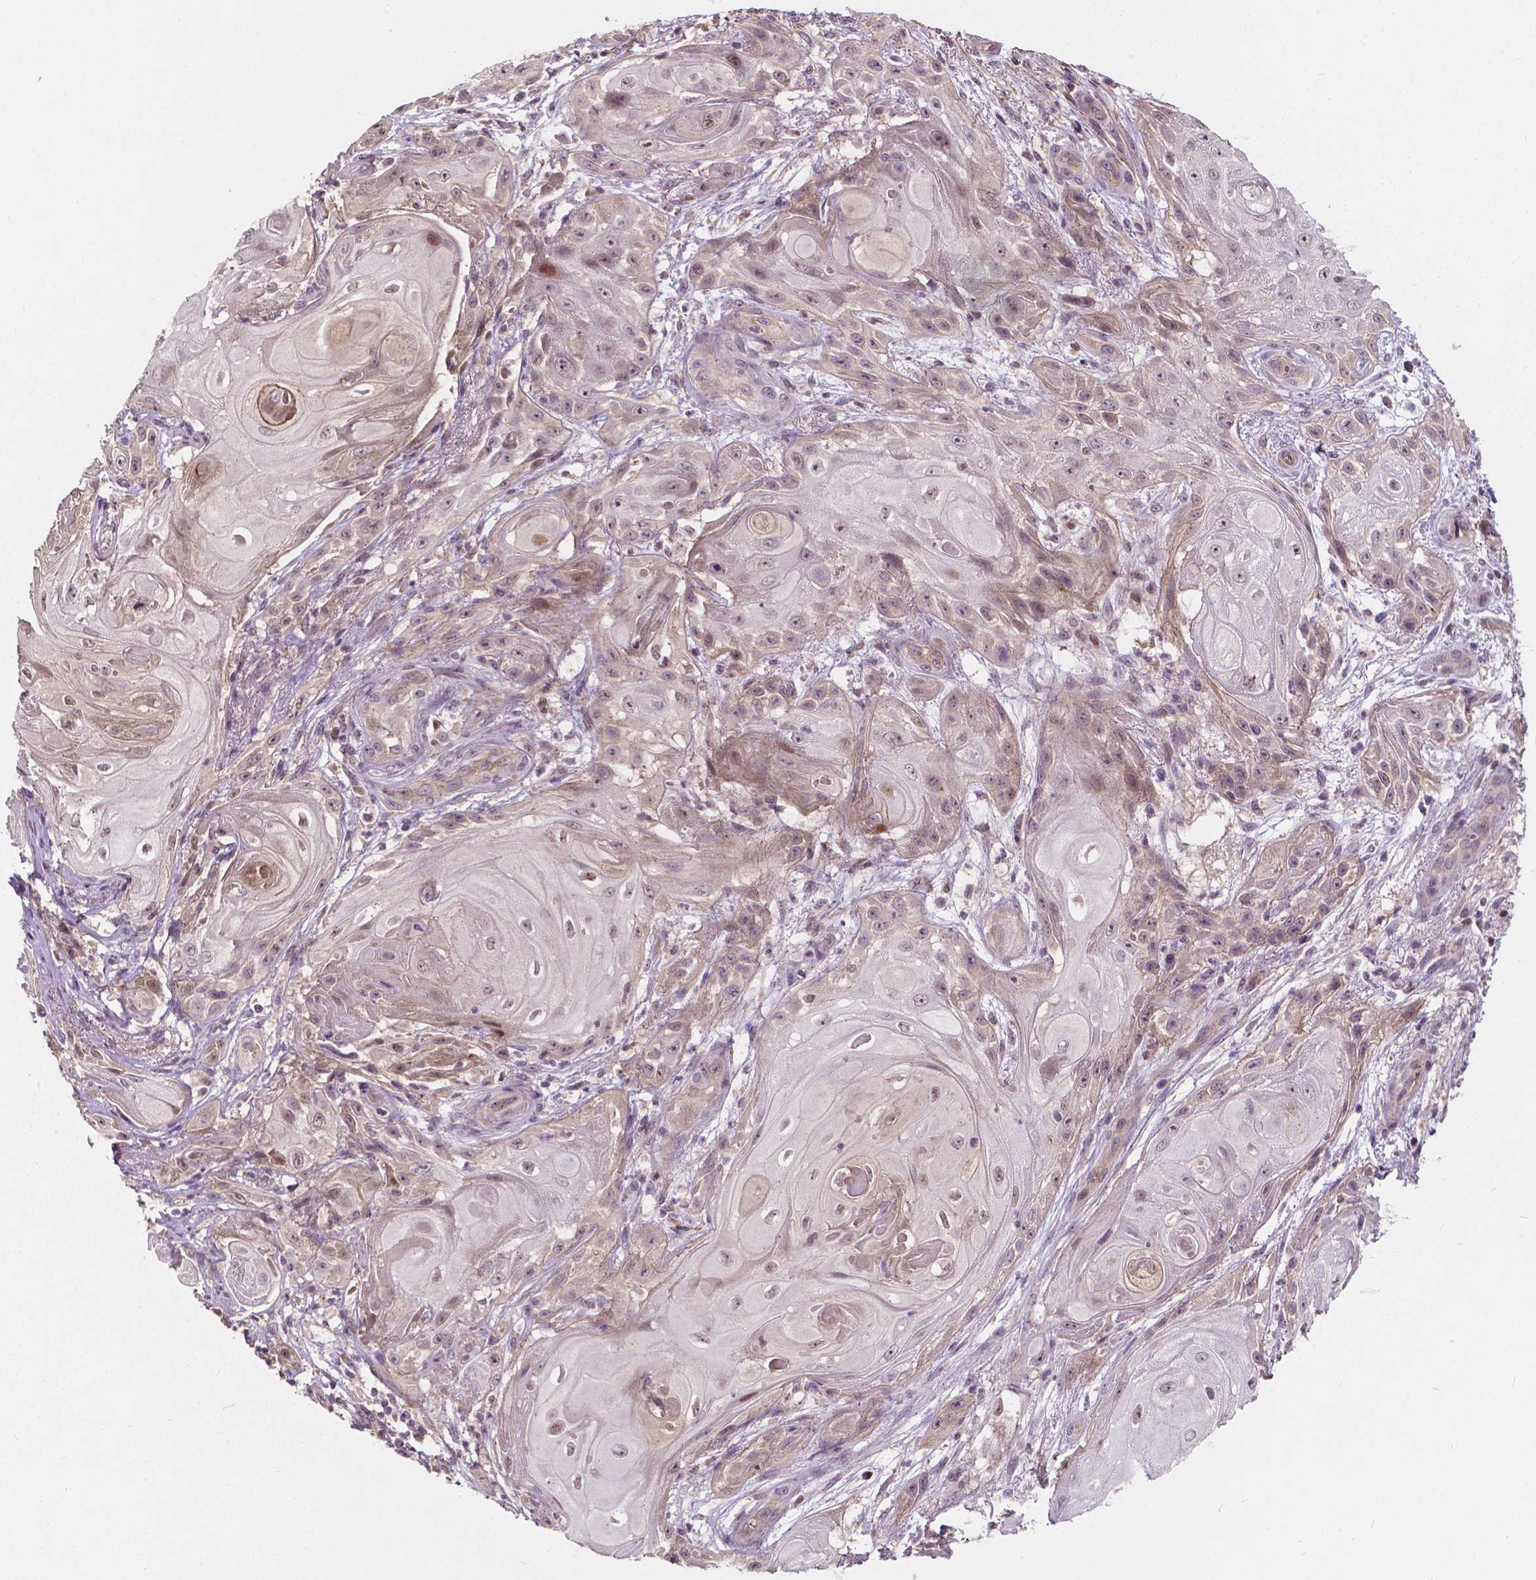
{"staining": {"intensity": "weak", "quantity": "25%-75%", "location": "nuclear"}, "tissue": "skin cancer", "cell_type": "Tumor cells", "image_type": "cancer", "snomed": [{"axis": "morphology", "description": "Squamous cell carcinoma, NOS"}, {"axis": "topography", "description": "Skin"}], "caption": "Approximately 25%-75% of tumor cells in human skin squamous cell carcinoma display weak nuclear protein expression as visualized by brown immunohistochemical staining.", "gene": "DUSP16", "patient": {"sex": "male", "age": 62}}